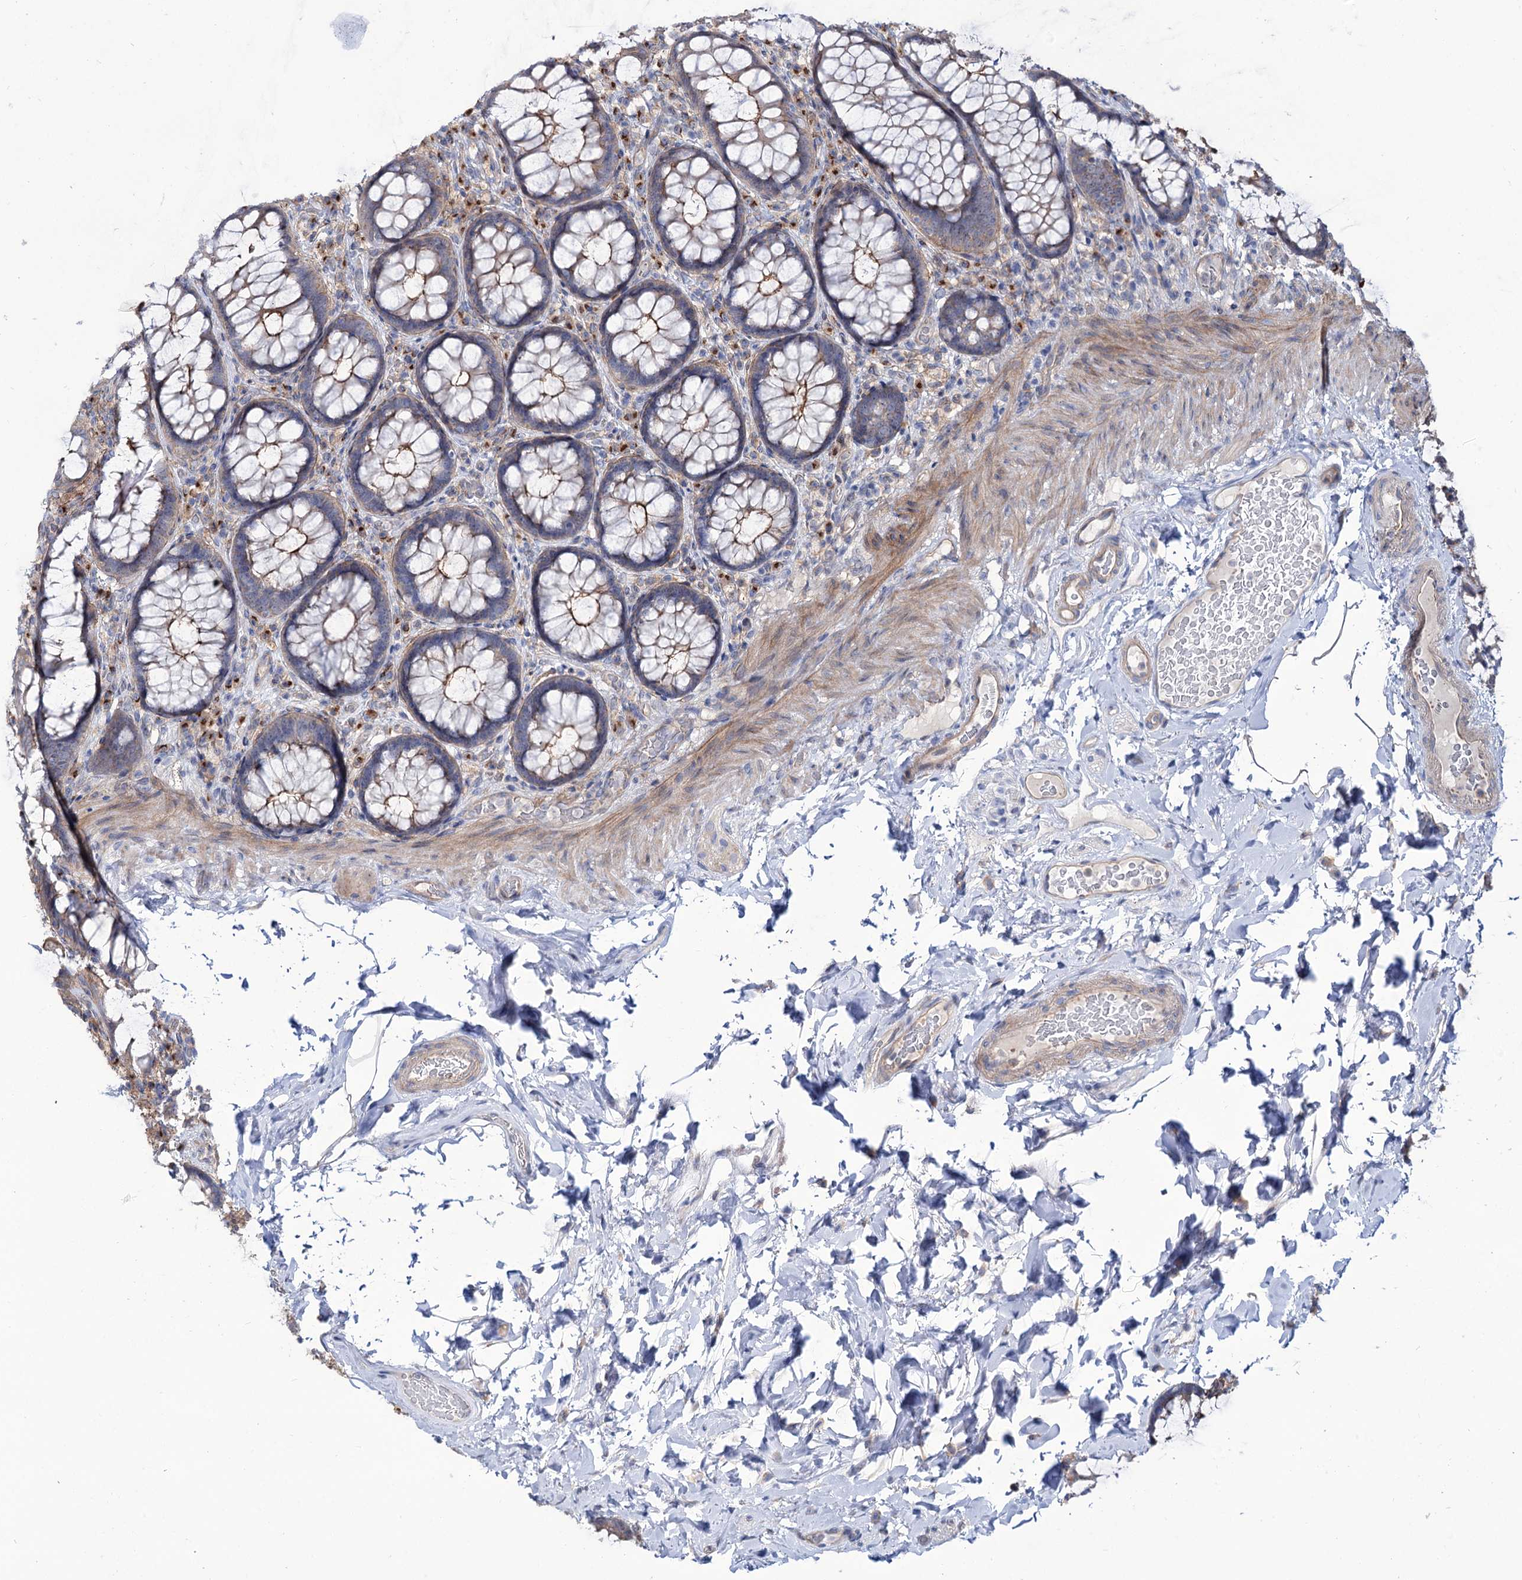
{"staining": {"intensity": "moderate", "quantity": "25%-75%", "location": "cytoplasmic/membranous"}, "tissue": "rectum", "cell_type": "Glandular cells", "image_type": "normal", "snomed": [{"axis": "morphology", "description": "Normal tissue, NOS"}, {"axis": "topography", "description": "Rectum"}], "caption": "Unremarkable rectum displays moderate cytoplasmic/membranous staining in approximately 25%-75% of glandular cells (DAB (3,3'-diaminobenzidine) IHC with brightfield microscopy, high magnification)..", "gene": "SEC24A", "patient": {"sex": "male", "age": 83}}